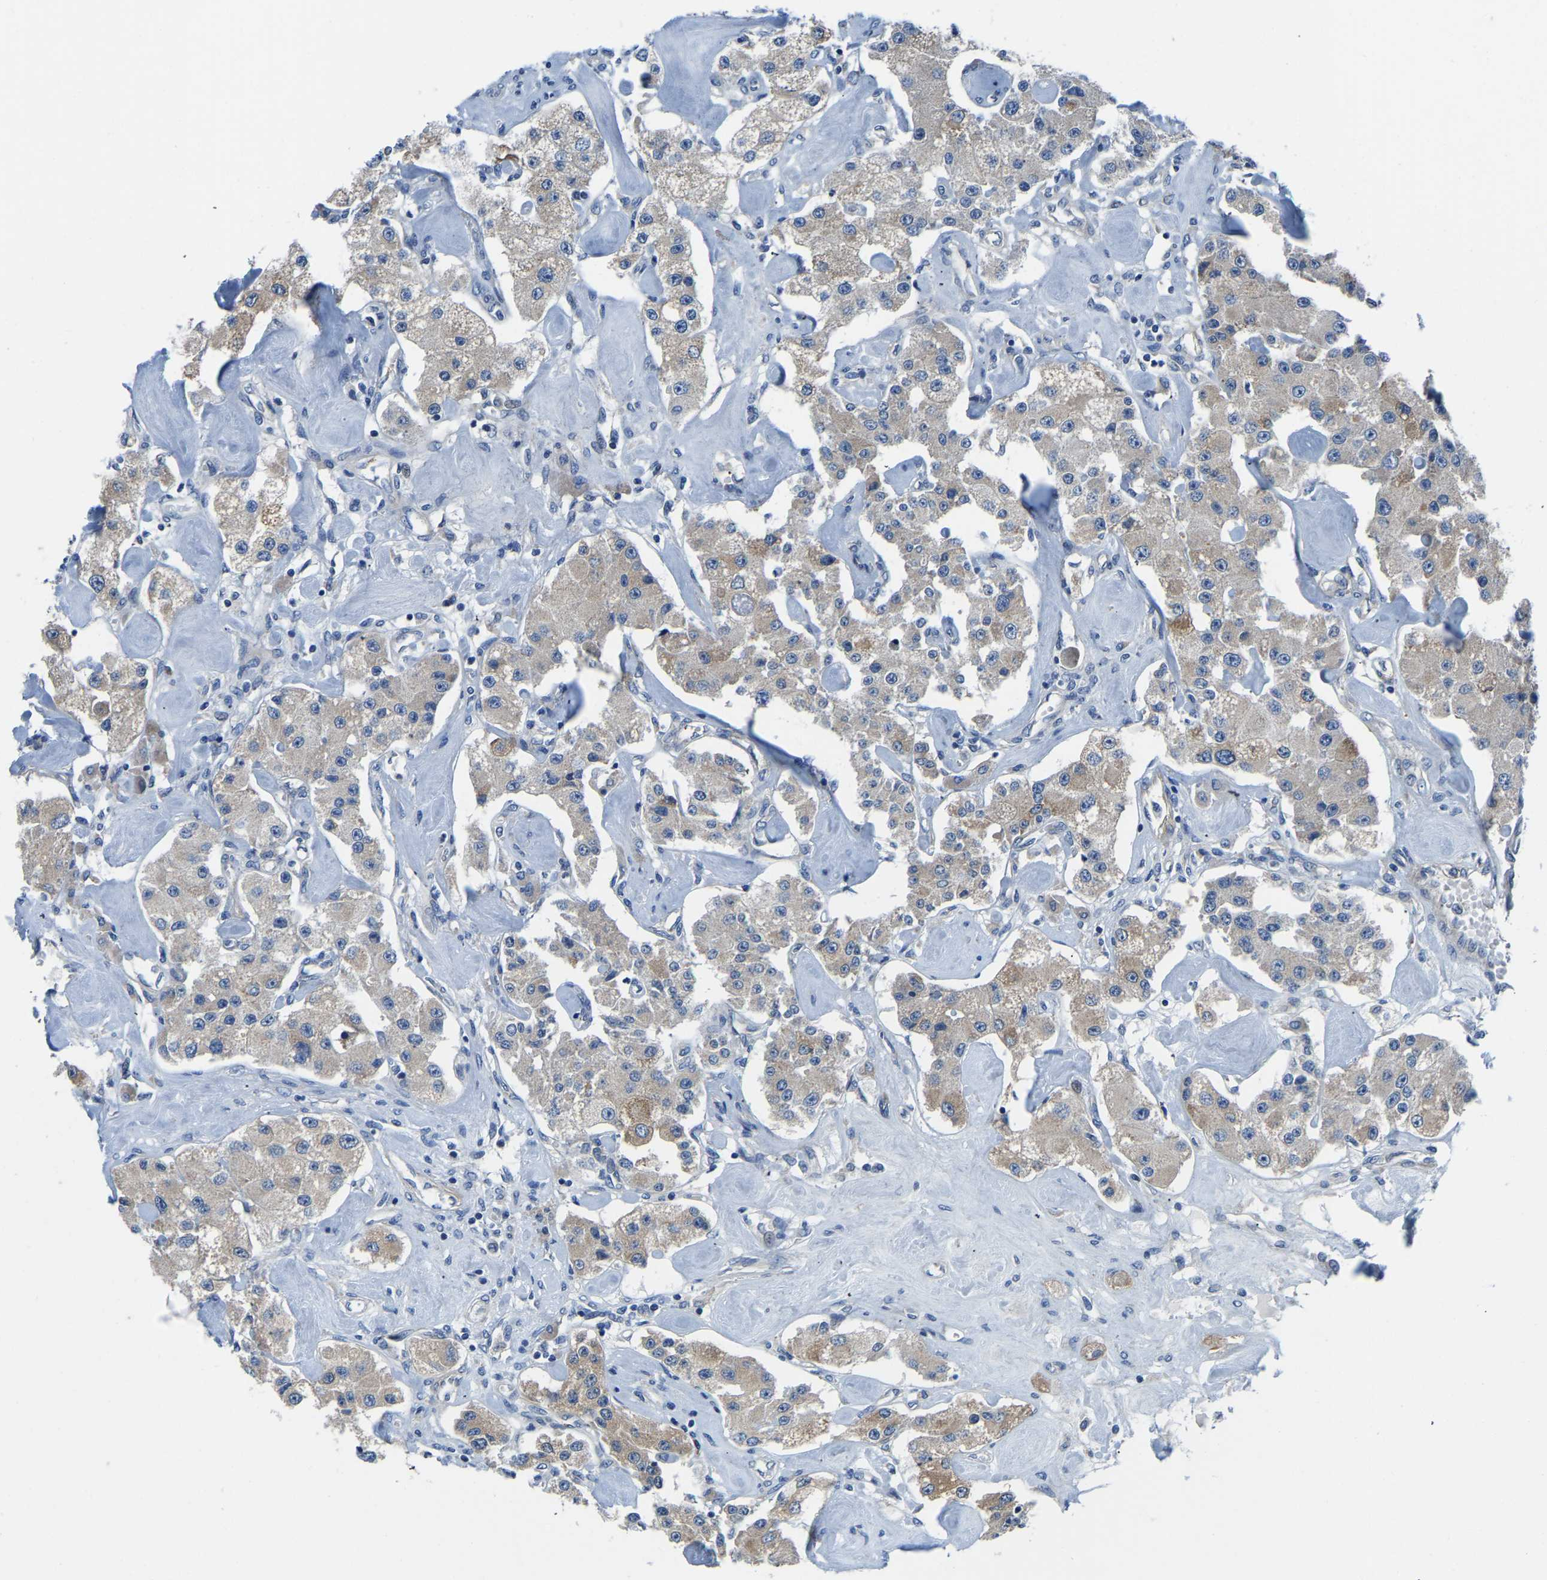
{"staining": {"intensity": "negative", "quantity": "none", "location": "none"}, "tissue": "carcinoid", "cell_type": "Tumor cells", "image_type": "cancer", "snomed": [{"axis": "morphology", "description": "Carcinoid, malignant, NOS"}, {"axis": "topography", "description": "Pancreas"}], "caption": "Tumor cells are negative for protein expression in human carcinoid (malignant). Brightfield microscopy of immunohistochemistry stained with DAB (3,3'-diaminobenzidine) (brown) and hematoxylin (blue), captured at high magnification.", "gene": "LIAS", "patient": {"sex": "male", "age": 41}}